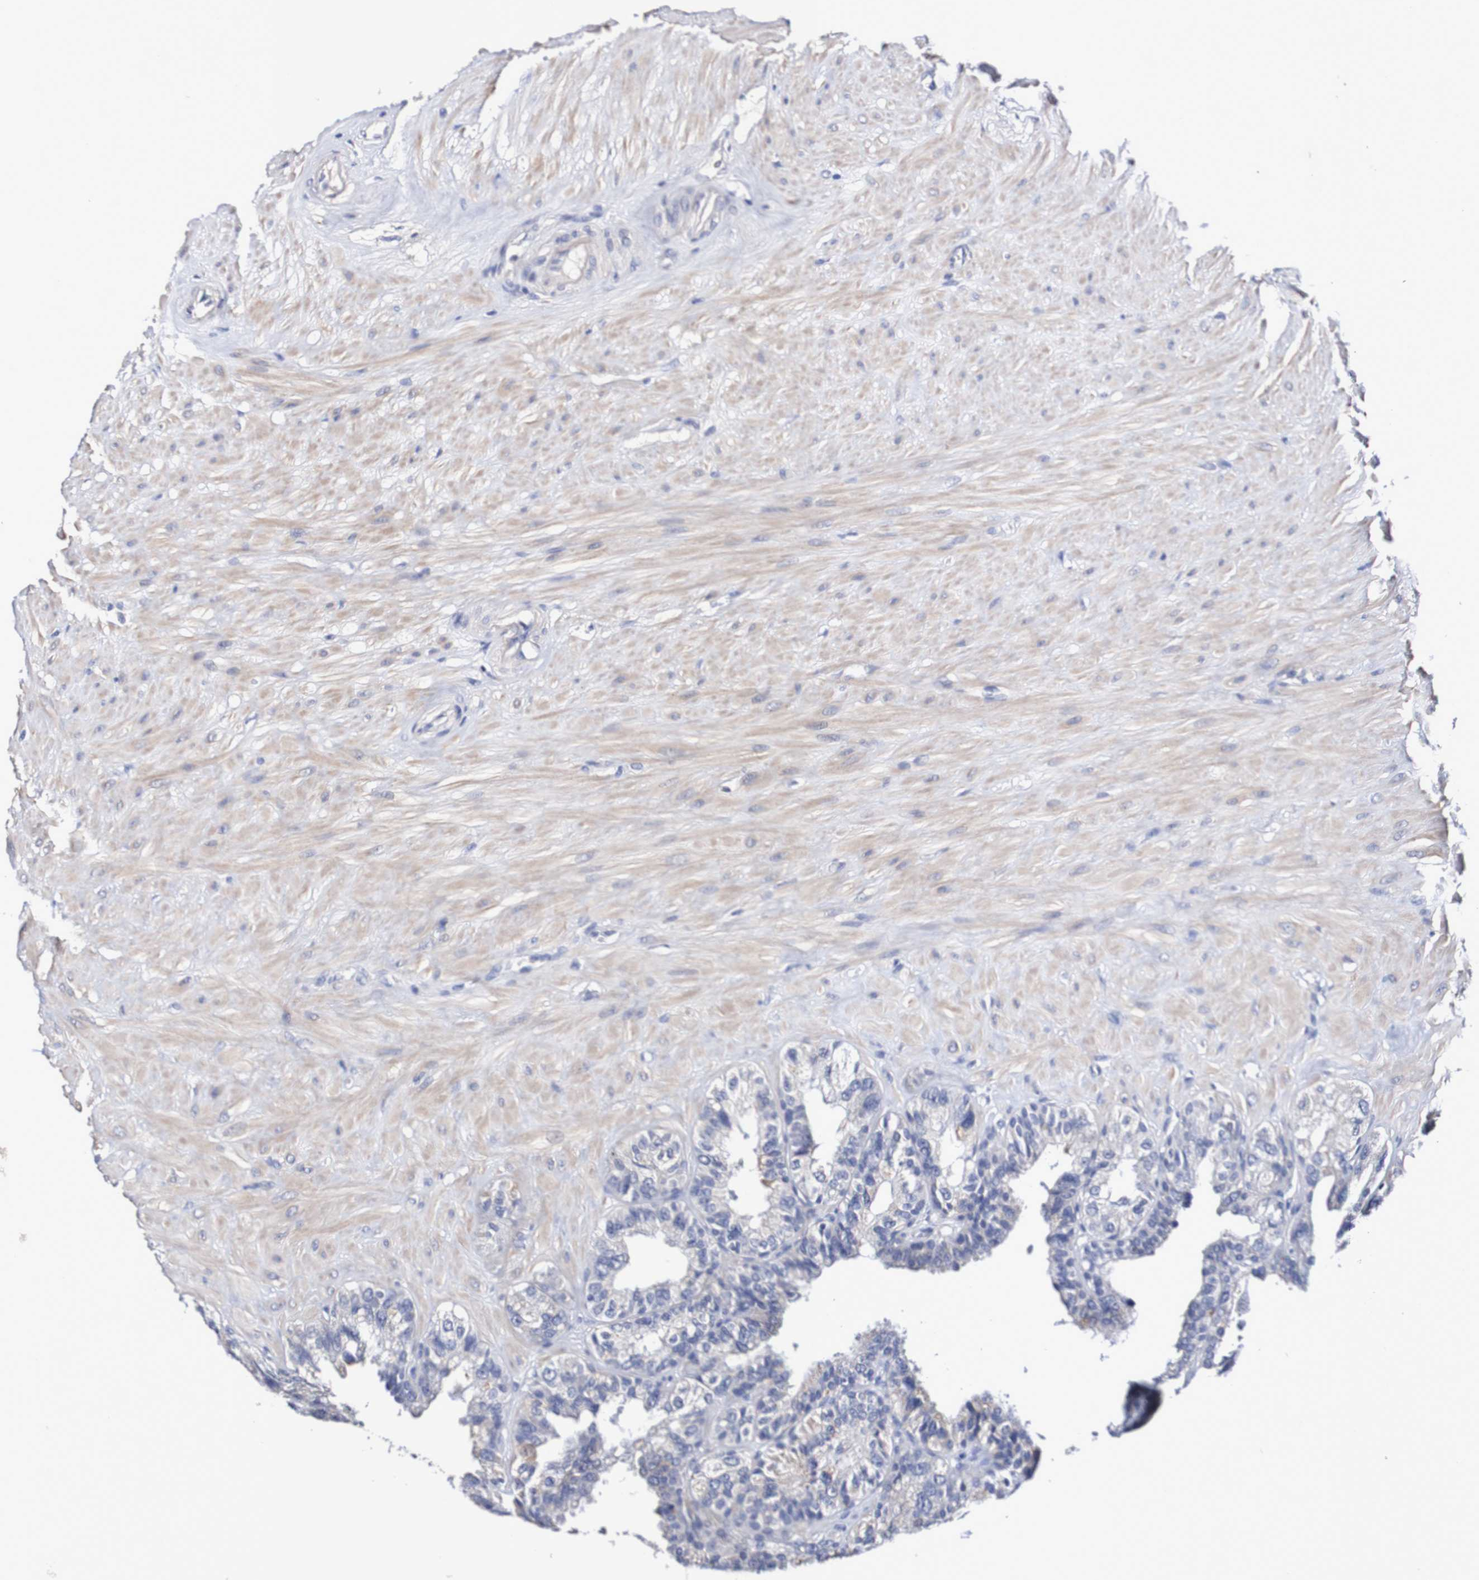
{"staining": {"intensity": "negative", "quantity": "none", "location": "none"}, "tissue": "seminal vesicle", "cell_type": "Glandular cells", "image_type": "normal", "snomed": [{"axis": "morphology", "description": "Normal tissue, NOS"}, {"axis": "topography", "description": "Seminal veicle"}], "caption": "DAB (3,3'-diaminobenzidine) immunohistochemical staining of normal human seminal vesicle demonstrates no significant expression in glandular cells.", "gene": "ACVR1C", "patient": {"sex": "male", "age": 68}}